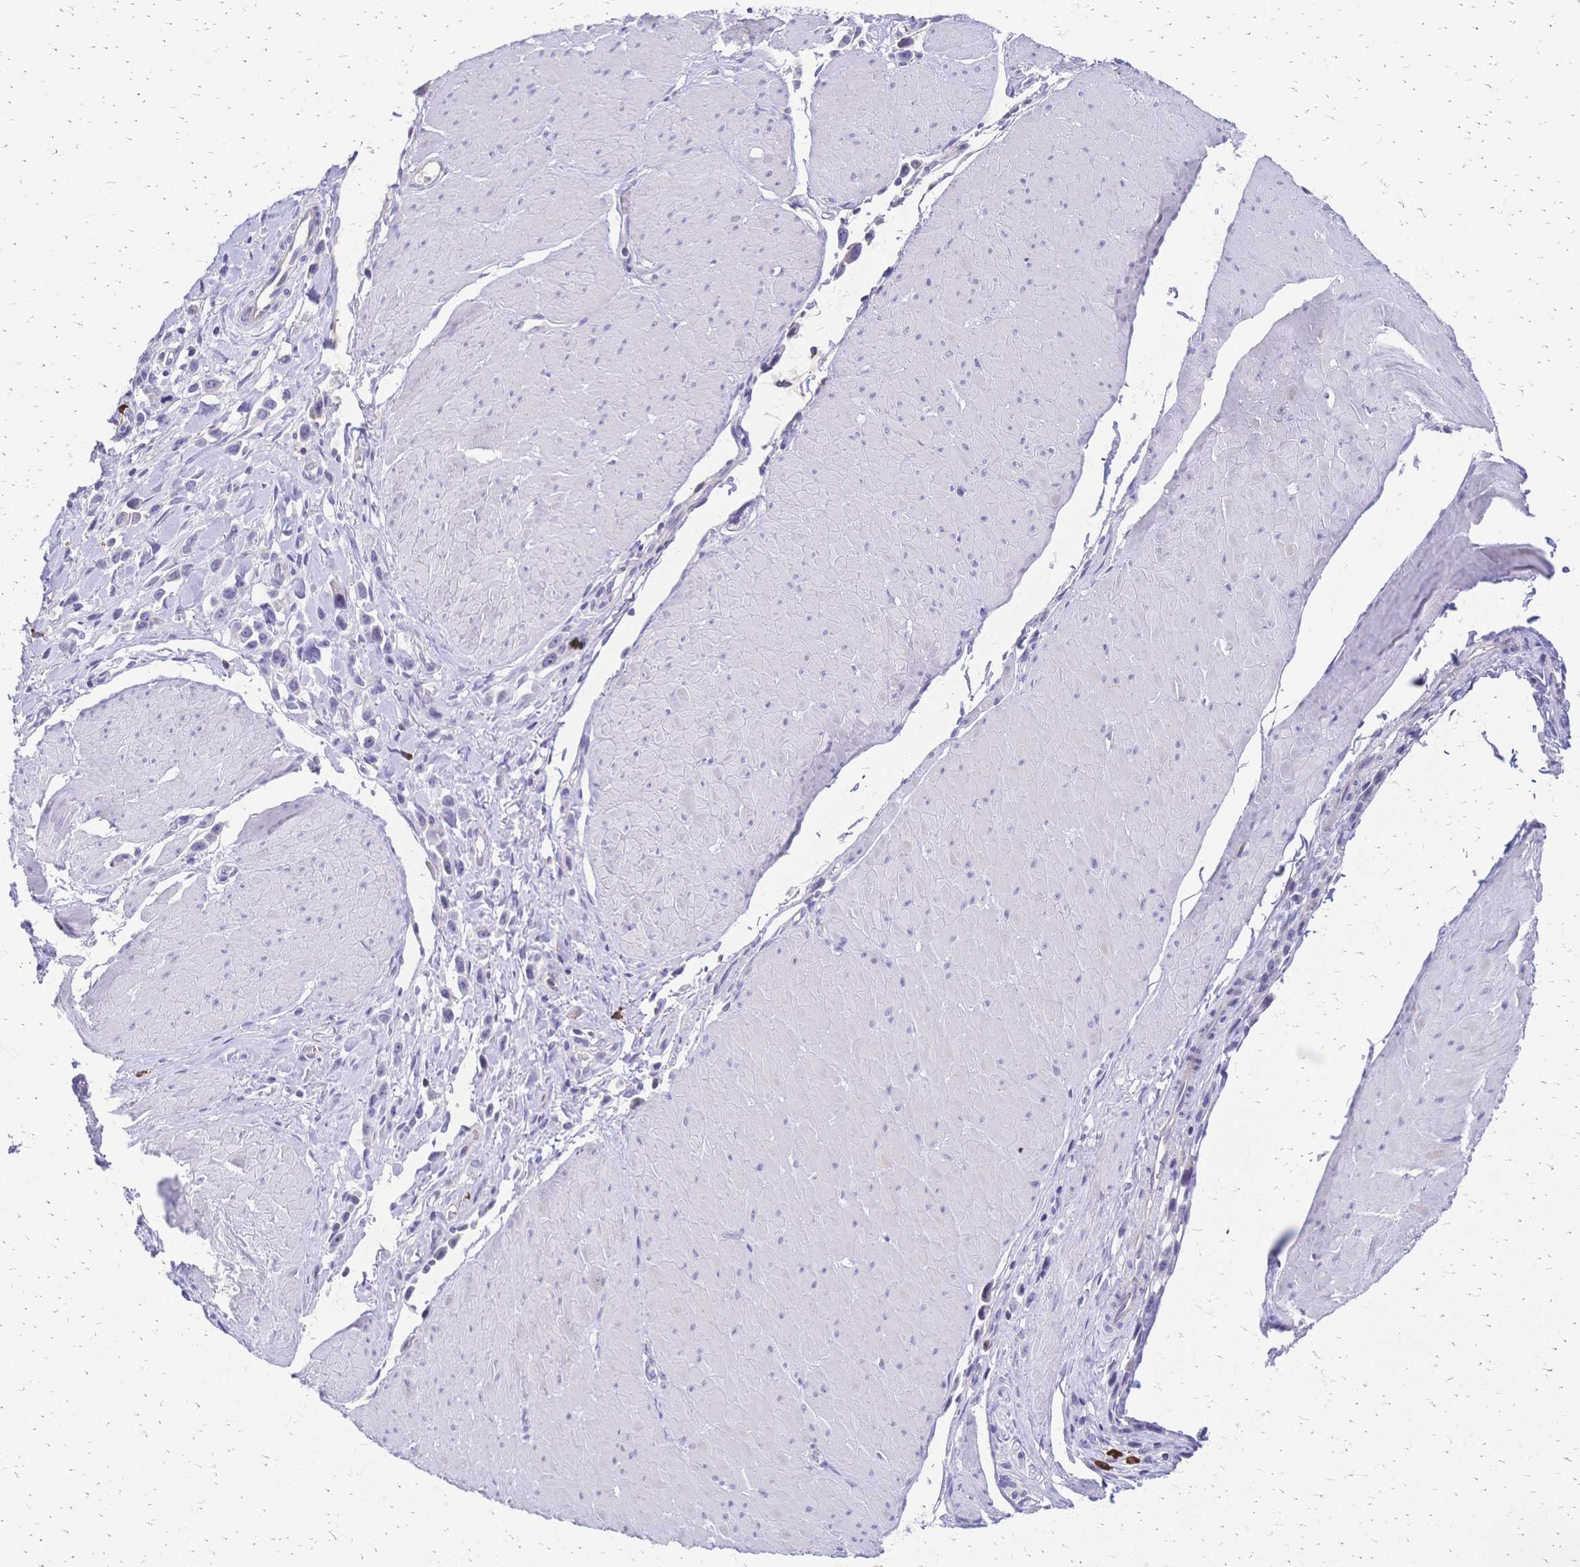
{"staining": {"intensity": "negative", "quantity": "none", "location": "none"}, "tissue": "stomach cancer", "cell_type": "Tumor cells", "image_type": "cancer", "snomed": [{"axis": "morphology", "description": "Adenocarcinoma, NOS"}, {"axis": "topography", "description": "Stomach"}], "caption": "High power microscopy image of an IHC image of stomach cancer (adenocarcinoma), revealing no significant positivity in tumor cells.", "gene": "IL2RA", "patient": {"sex": "male", "age": 47}}